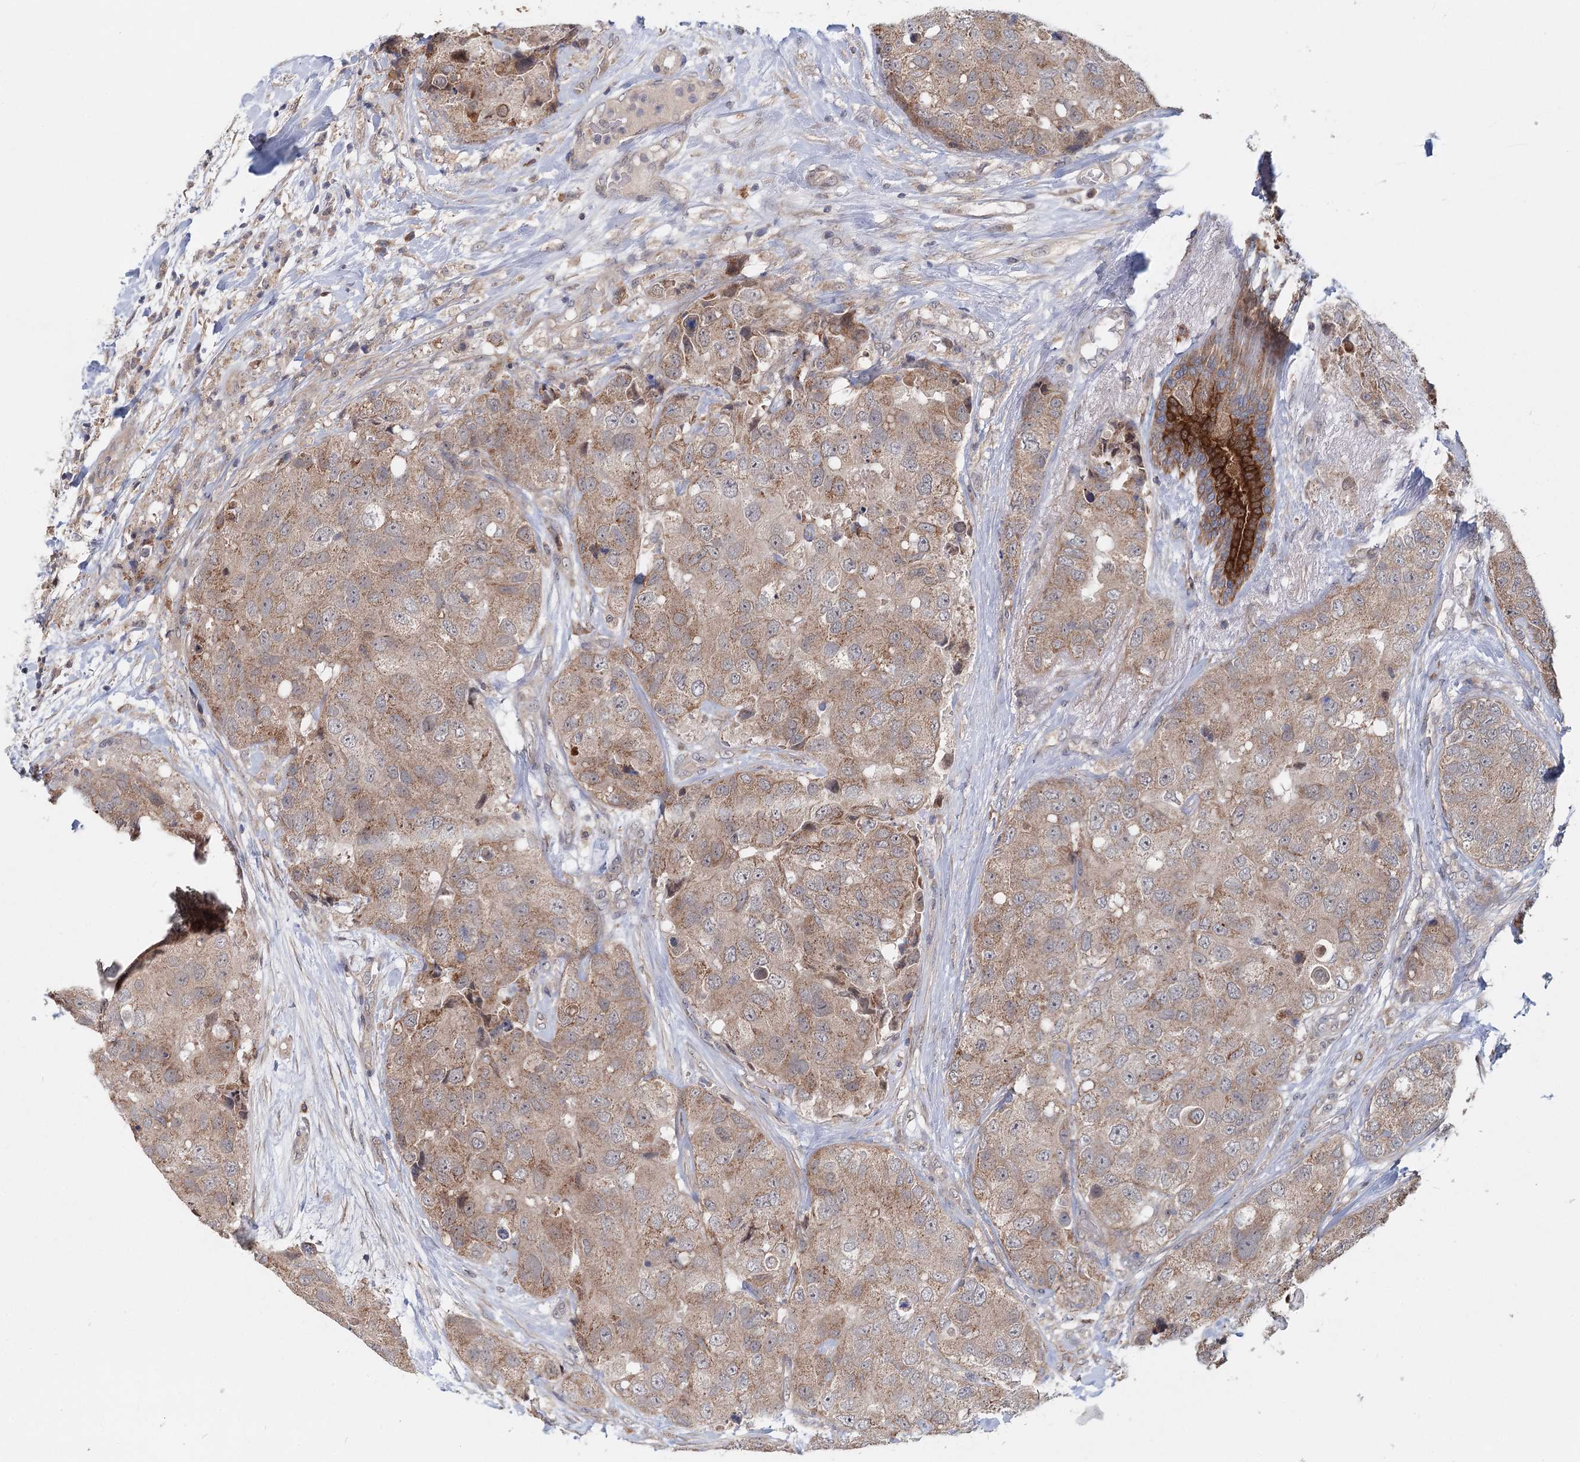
{"staining": {"intensity": "weak", "quantity": ">75%", "location": "cytoplasmic/membranous"}, "tissue": "breast cancer", "cell_type": "Tumor cells", "image_type": "cancer", "snomed": [{"axis": "morphology", "description": "Duct carcinoma"}, {"axis": "topography", "description": "Breast"}], "caption": "Protein analysis of breast cancer (invasive ductal carcinoma) tissue reveals weak cytoplasmic/membranous positivity in about >75% of tumor cells.", "gene": "AP3B1", "patient": {"sex": "female", "age": 62}}